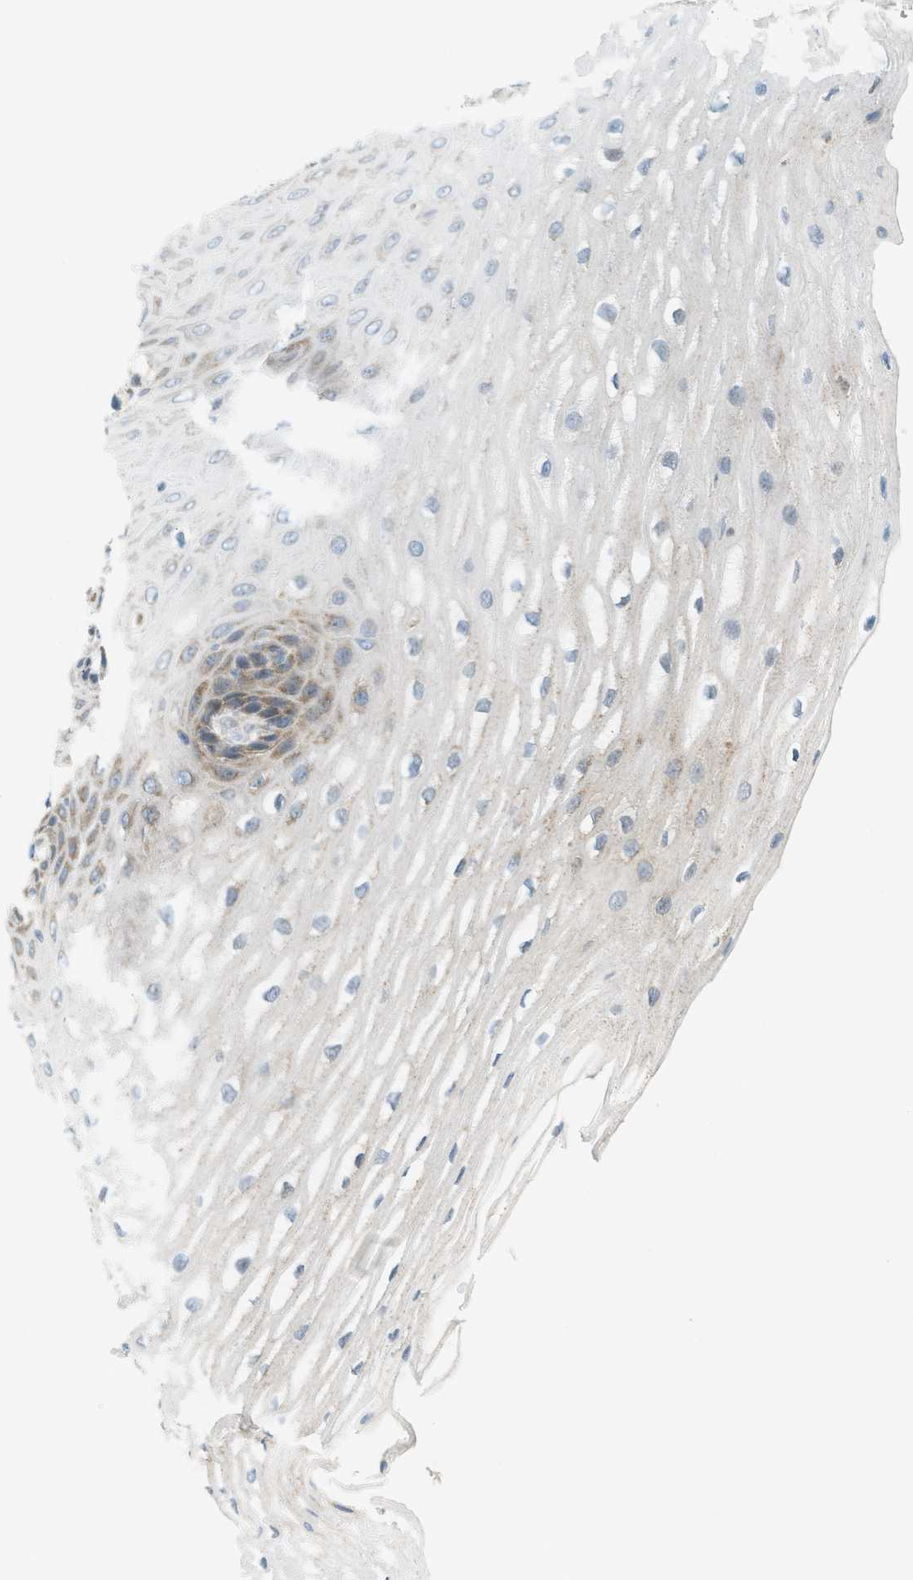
{"staining": {"intensity": "moderate", "quantity": "<25%", "location": "cytoplasmic/membranous"}, "tissue": "esophagus", "cell_type": "Squamous epithelial cells", "image_type": "normal", "snomed": [{"axis": "morphology", "description": "Normal tissue, NOS"}, {"axis": "topography", "description": "Esophagus"}], "caption": "Immunohistochemistry (IHC) photomicrograph of benign esophagus: human esophagus stained using immunohistochemistry exhibits low levels of moderate protein expression localized specifically in the cytoplasmic/membranous of squamous epithelial cells, appearing as a cytoplasmic/membranous brown color.", "gene": "PIGG", "patient": {"sex": "male", "age": 54}}